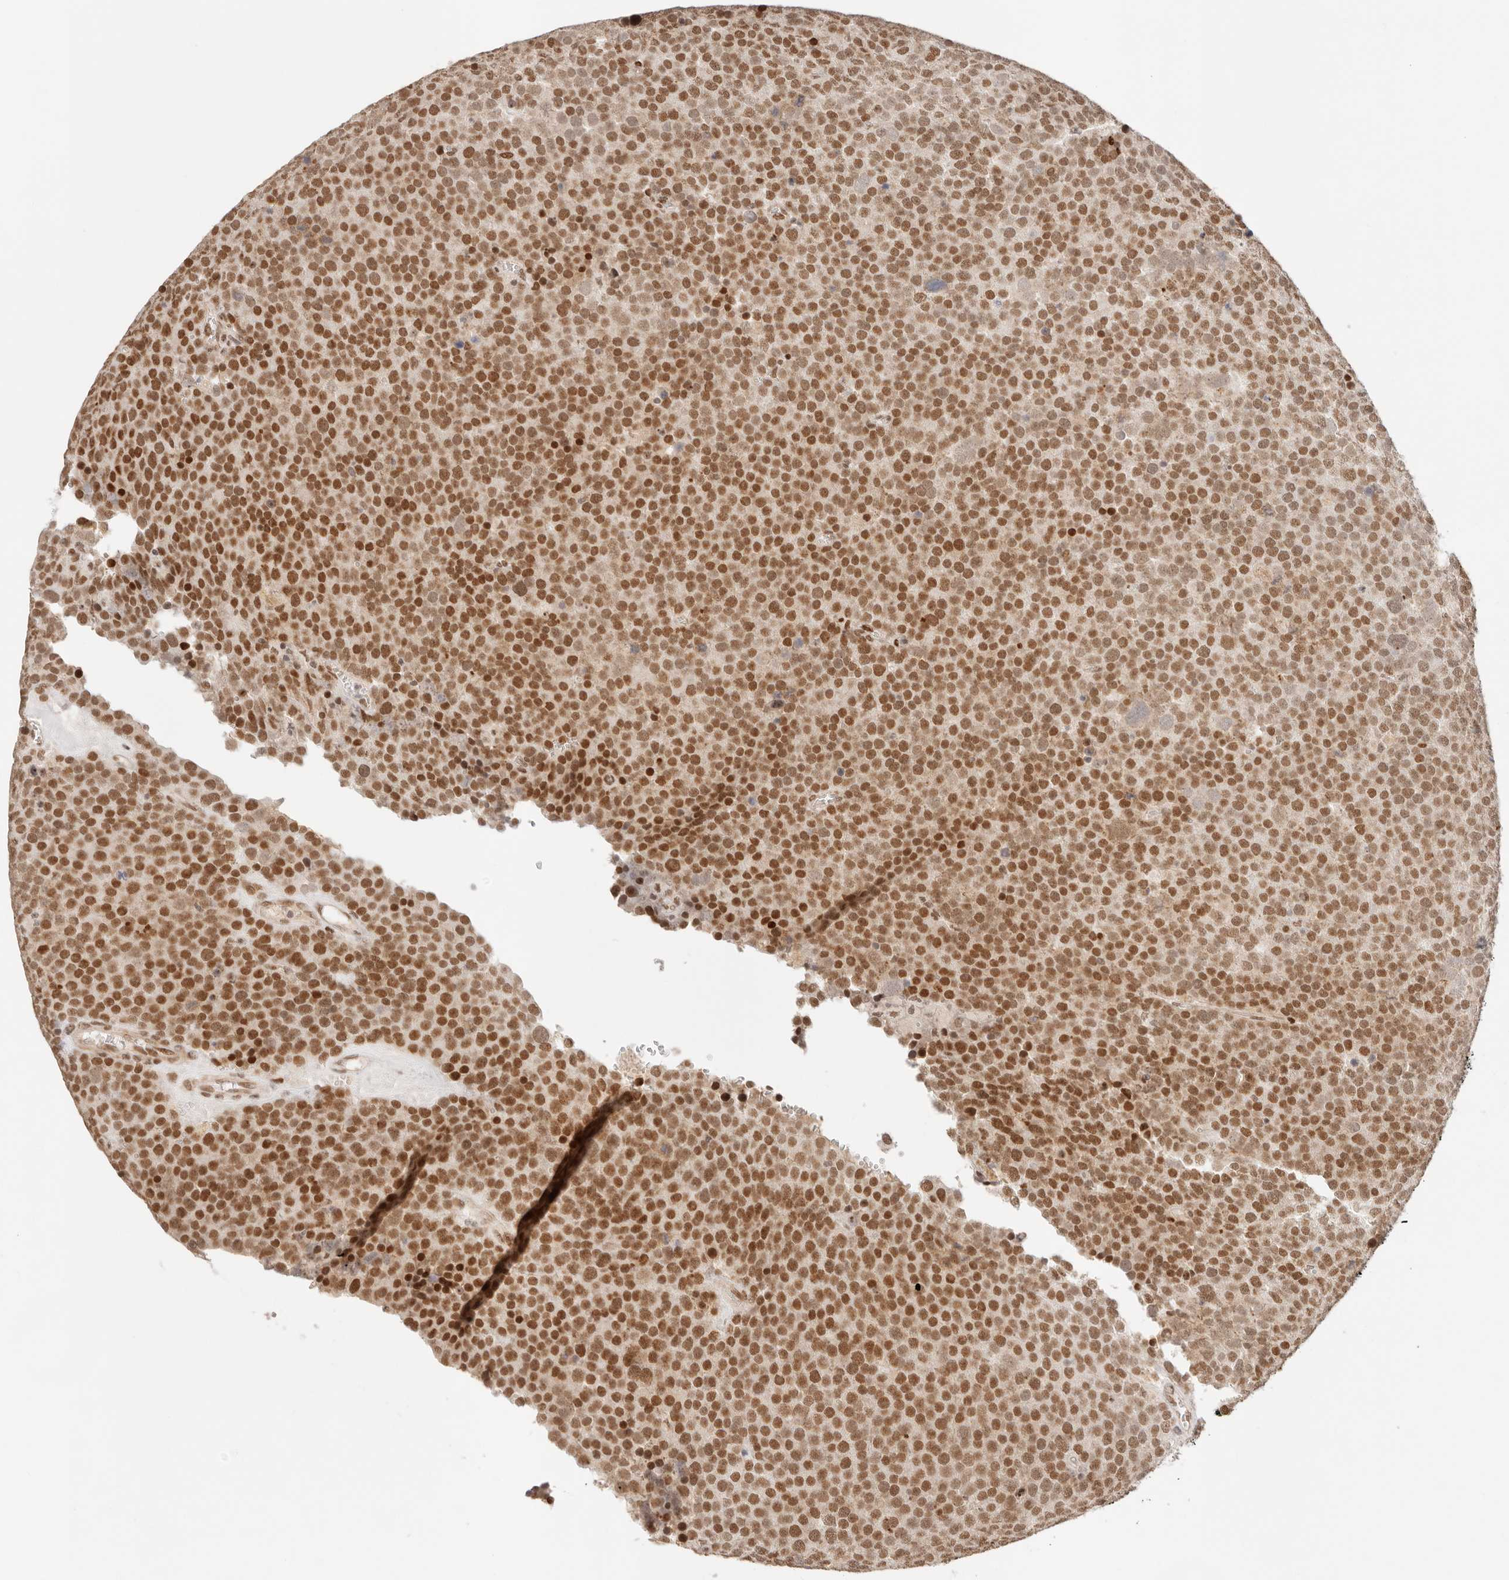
{"staining": {"intensity": "strong", "quantity": ">75%", "location": "nuclear"}, "tissue": "testis cancer", "cell_type": "Tumor cells", "image_type": "cancer", "snomed": [{"axis": "morphology", "description": "Seminoma, NOS"}, {"axis": "topography", "description": "Testis"}], "caption": "Immunohistochemistry (IHC) of human testis cancer reveals high levels of strong nuclear positivity in about >75% of tumor cells.", "gene": "HOXC5", "patient": {"sex": "male", "age": 71}}